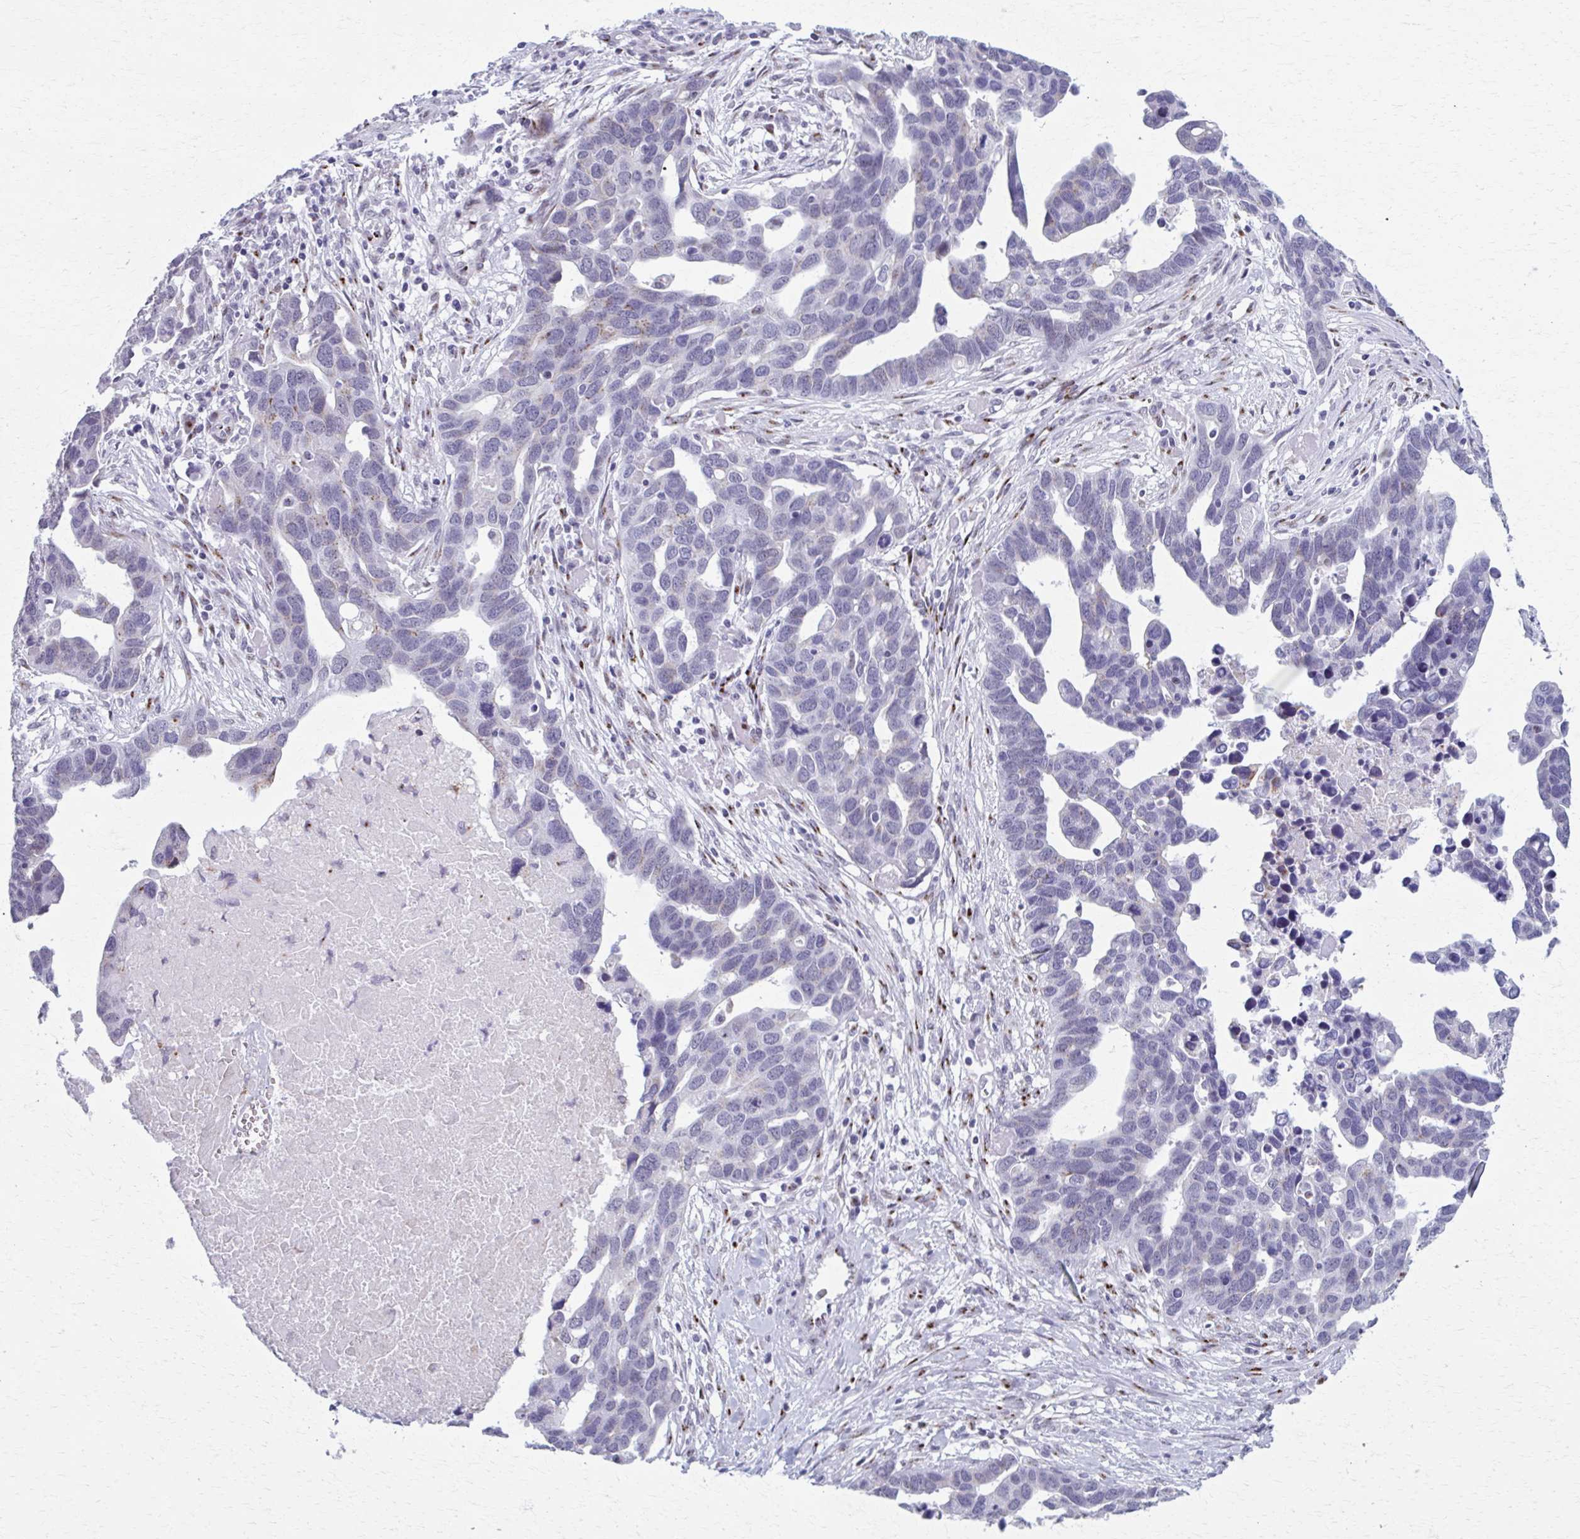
{"staining": {"intensity": "weak", "quantity": "<25%", "location": "cytoplasmic/membranous"}, "tissue": "ovarian cancer", "cell_type": "Tumor cells", "image_type": "cancer", "snomed": [{"axis": "morphology", "description": "Cystadenocarcinoma, serous, NOS"}, {"axis": "topography", "description": "Ovary"}], "caption": "Immunohistochemistry photomicrograph of neoplastic tissue: ovarian cancer stained with DAB (3,3'-diaminobenzidine) exhibits no significant protein staining in tumor cells.", "gene": "ZNF682", "patient": {"sex": "female", "age": 54}}